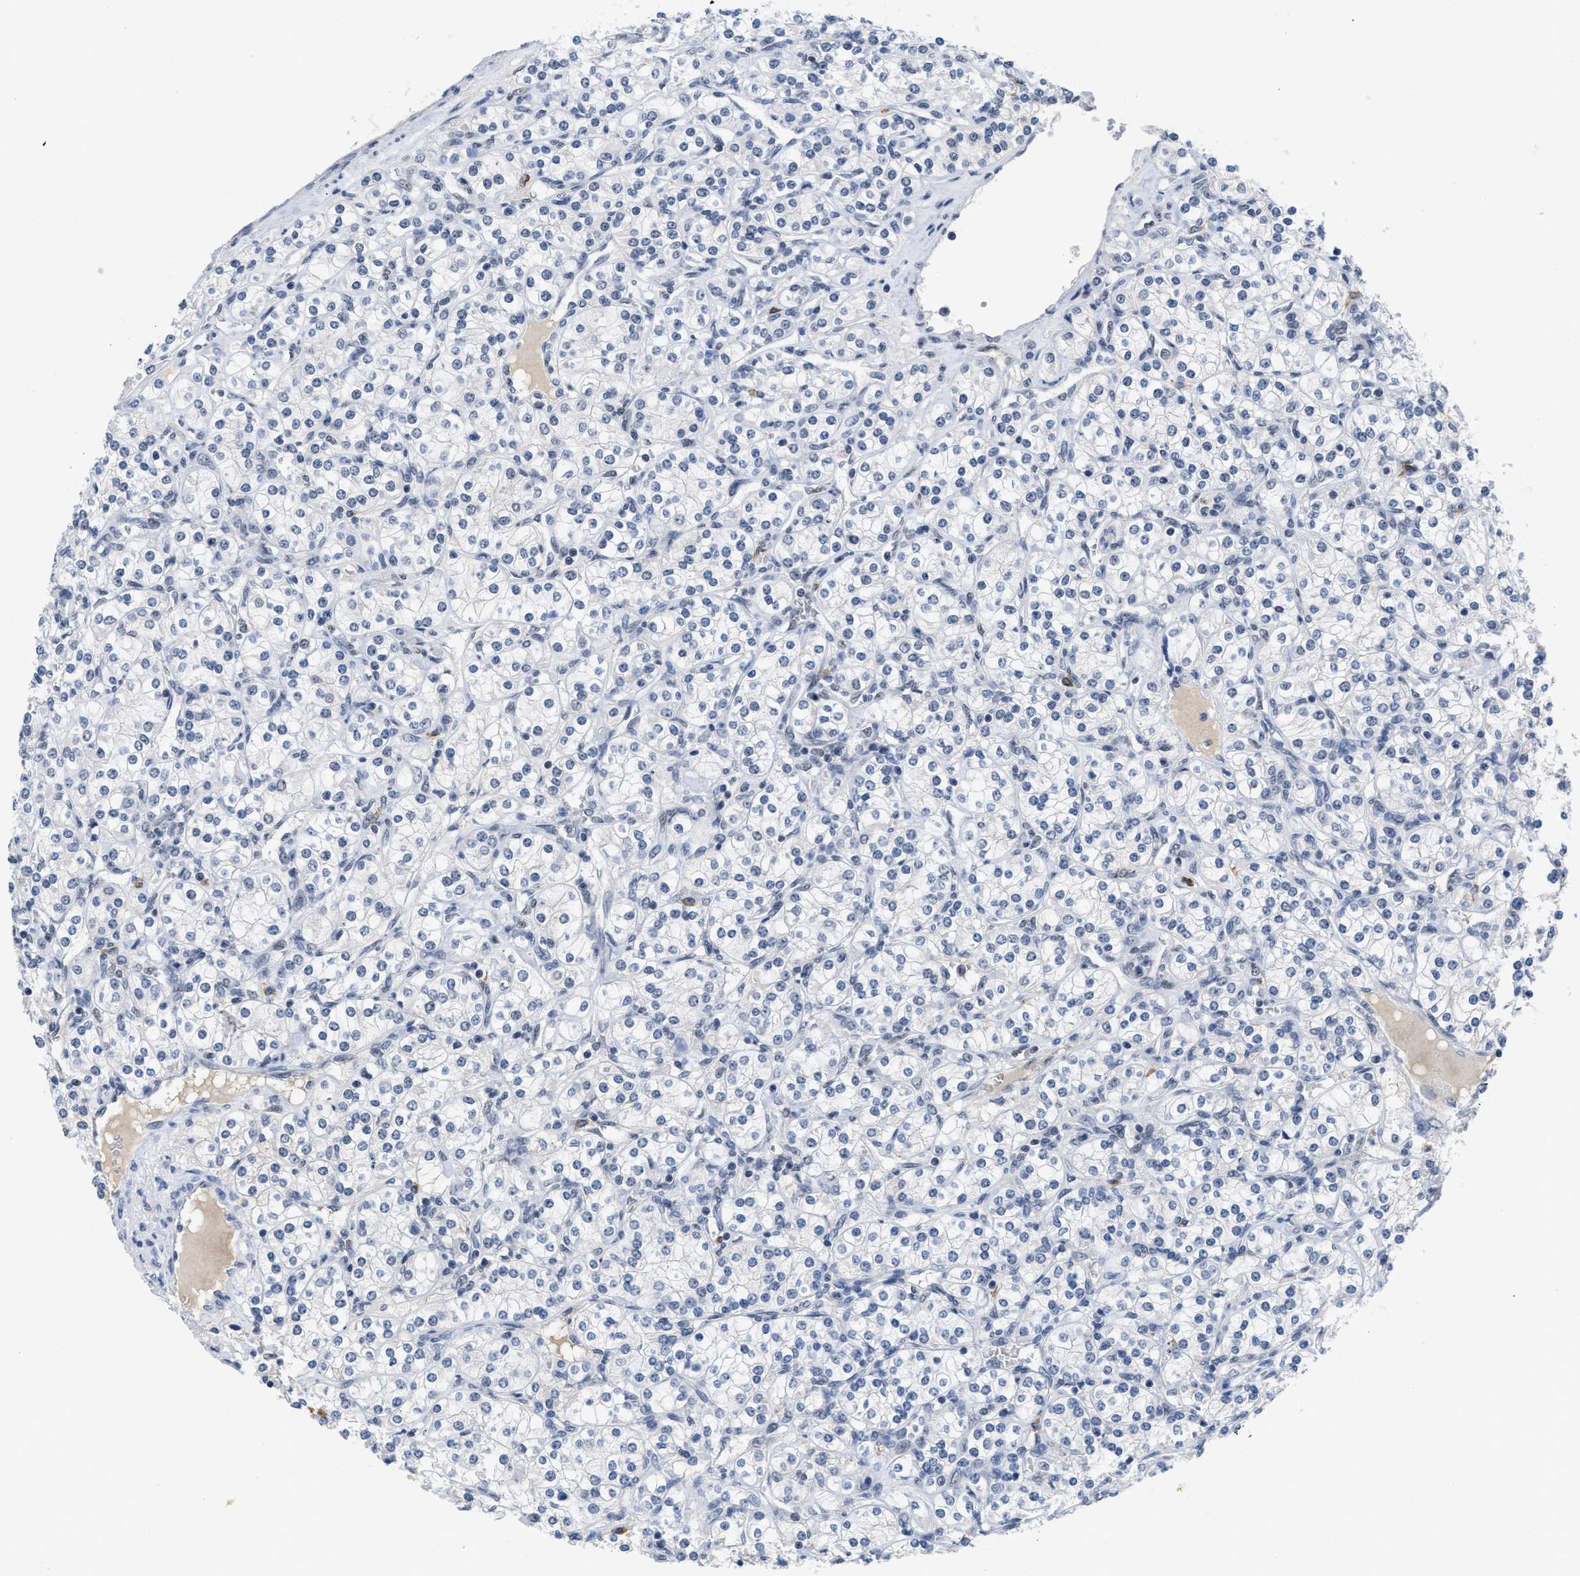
{"staining": {"intensity": "negative", "quantity": "none", "location": "none"}, "tissue": "renal cancer", "cell_type": "Tumor cells", "image_type": "cancer", "snomed": [{"axis": "morphology", "description": "Adenocarcinoma, NOS"}, {"axis": "topography", "description": "Kidney"}], "caption": "Immunohistochemistry micrograph of human renal cancer stained for a protein (brown), which displays no positivity in tumor cells.", "gene": "GGNBP2", "patient": {"sex": "male", "age": 77}}